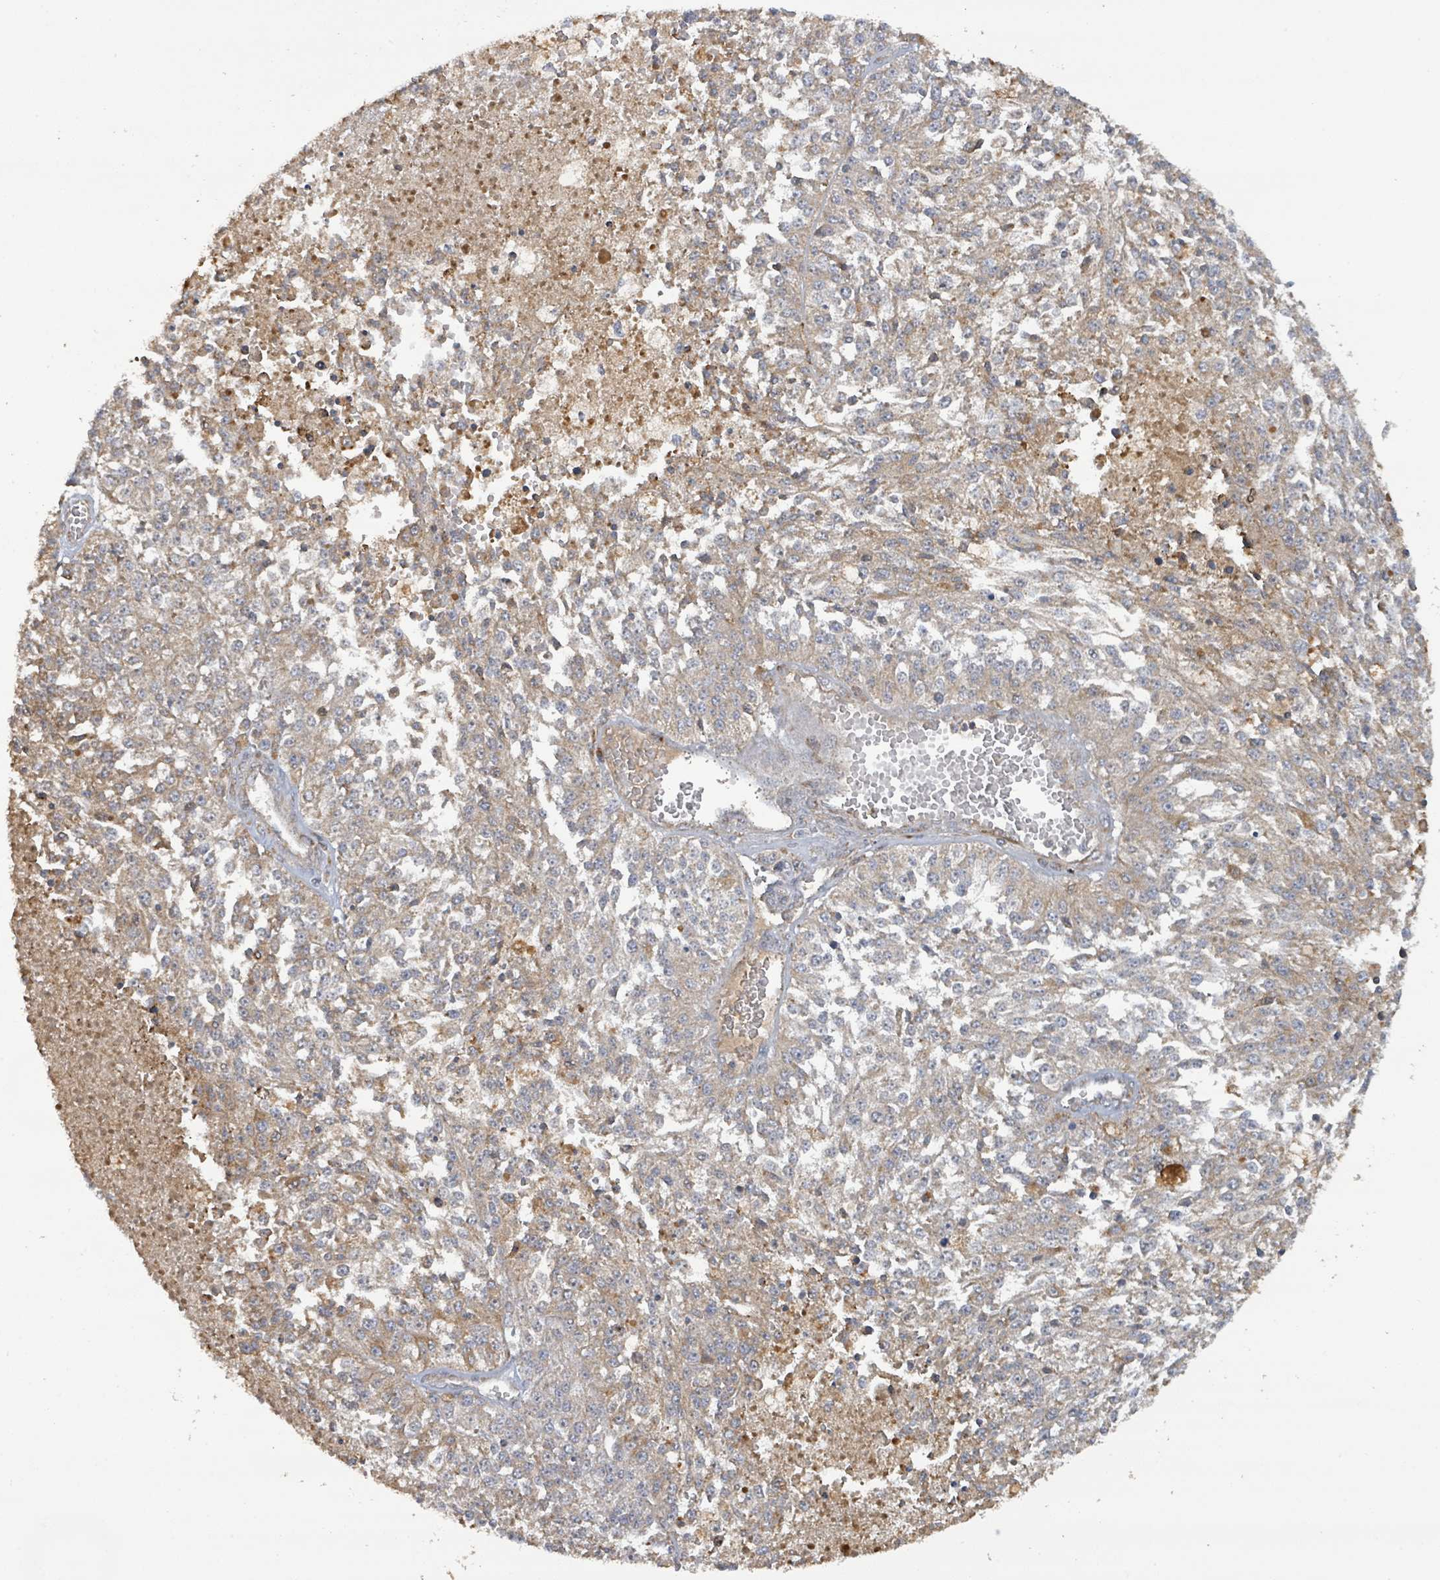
{"staining": {"intensity": "moderate", "quantity": "<25%", "location": "cytoplasmic/membranous"}, "tissue": "melanoma", "cell_type": "Tumor cells", "image_type": "cancer", "snomed": [{"axis": "morphology", "description": "Malignant melanoma, NOS"}, {"axis": "topography", "description": "Skin"}], "caption": "Immunohistochemistry (IHC) (DAB (3,3'-diaminobenzidine)) staining of melanoma exhibits moderate cytoplasmic/membranous protein expression in about <25% of tumor cells.", "gene": "STARD4", "patient": {"sex": "female", "age": 64}}